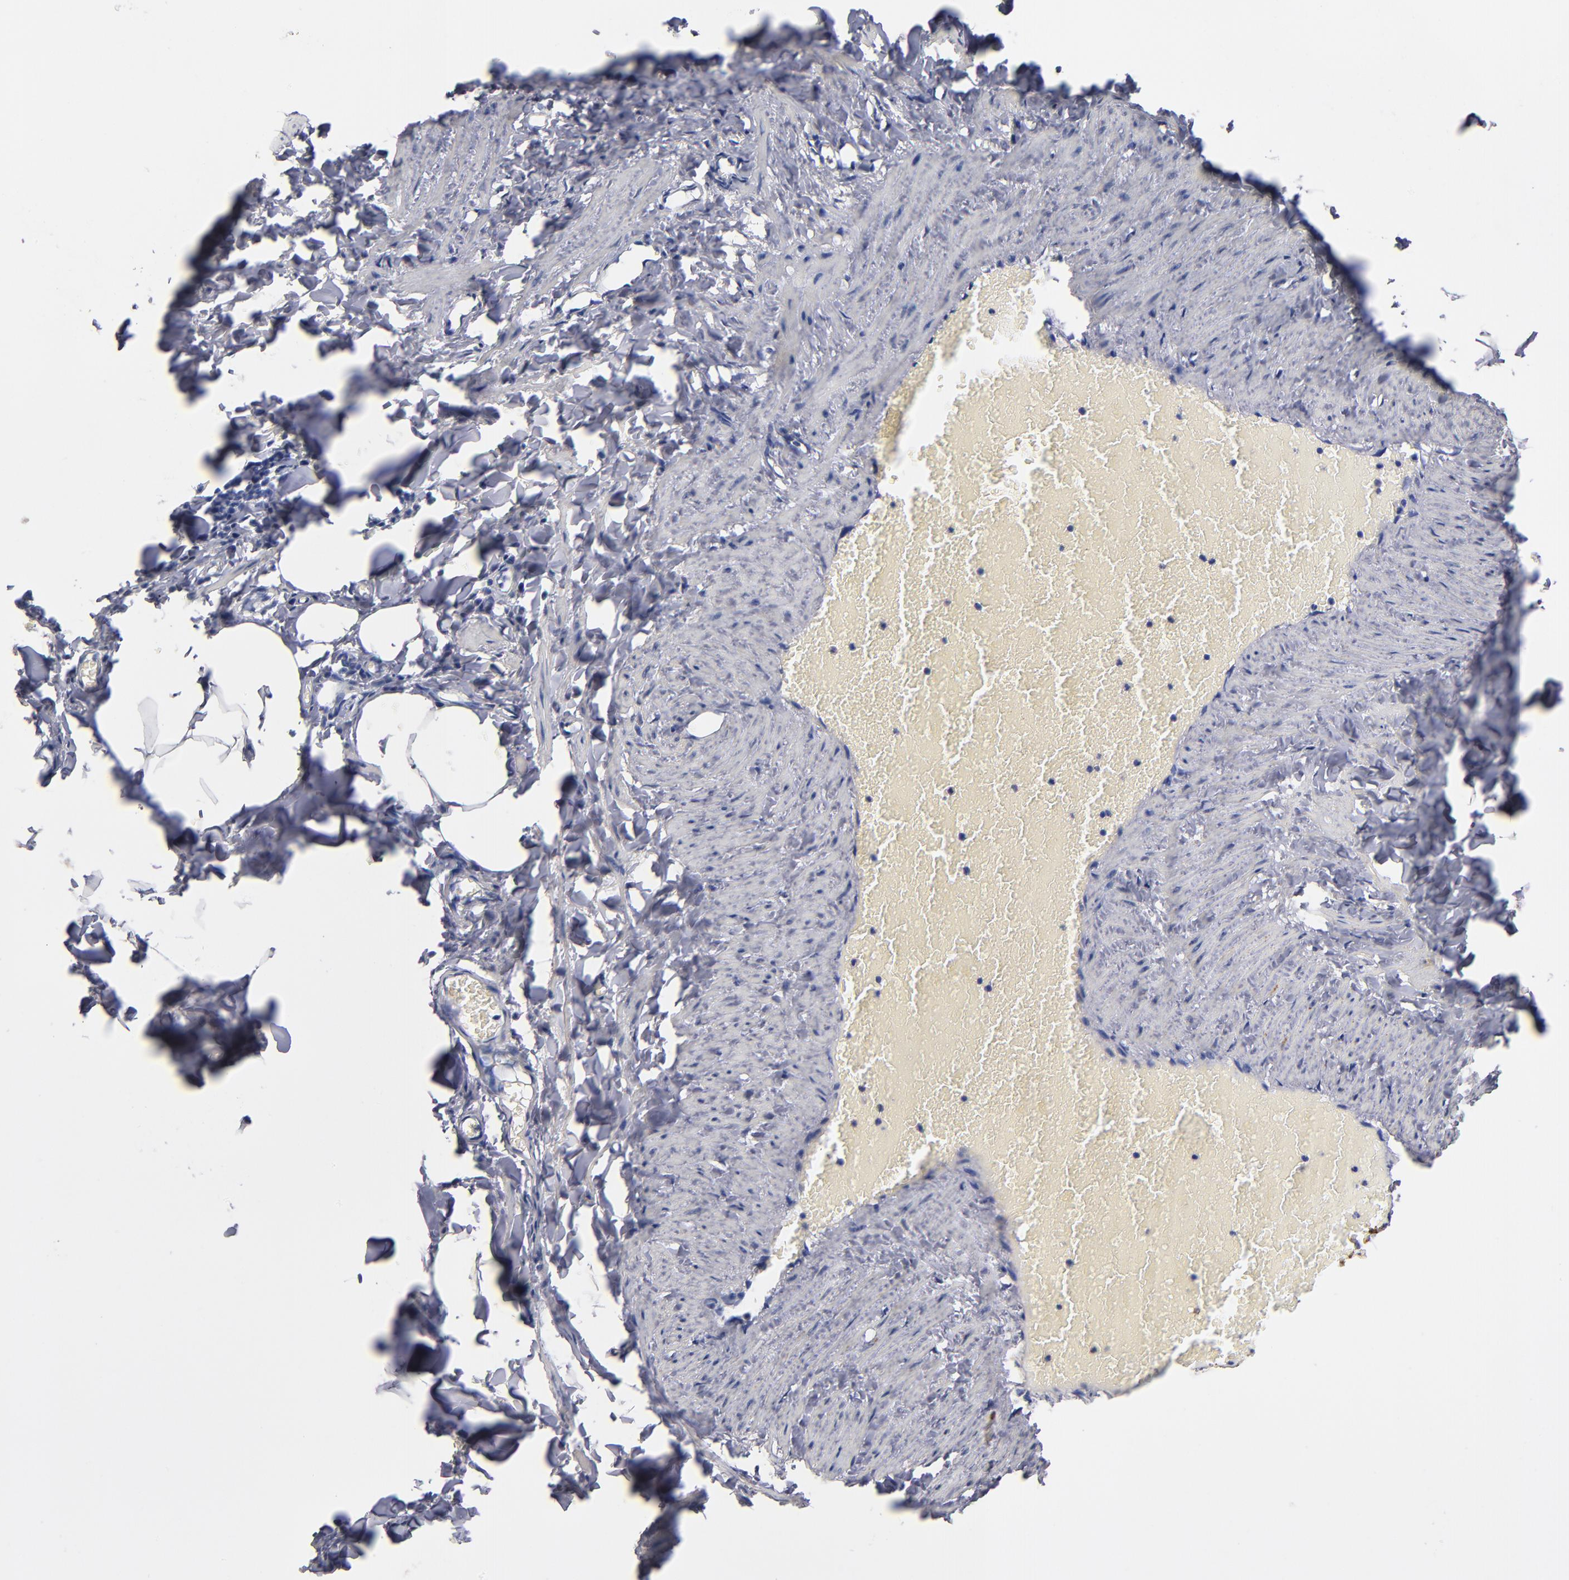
{"staining": {"intensity": "moderate", "quantity": "<25%", "location": "cytoplasmic/membranous"}, "tissue": "adipose tissue", "cell_type": "Adipocytes", "image_type": "normal", "snomed": [{"axis": "morphology", "description": "Normal tissue, NOS"}, {"axis": "topography", "description": "Vascular tissue"}], "caption": "Protein analysis of normal adipose tissue shows moderate cytoplasmic/membranous expression in approximately <25% of adipocytes. (DAB (3,3'-diaminobenzidine) IHC with brightfield microscopy, high magnification).", "gene": "SELP", "patient": {"sex": "male", "age": 41}}